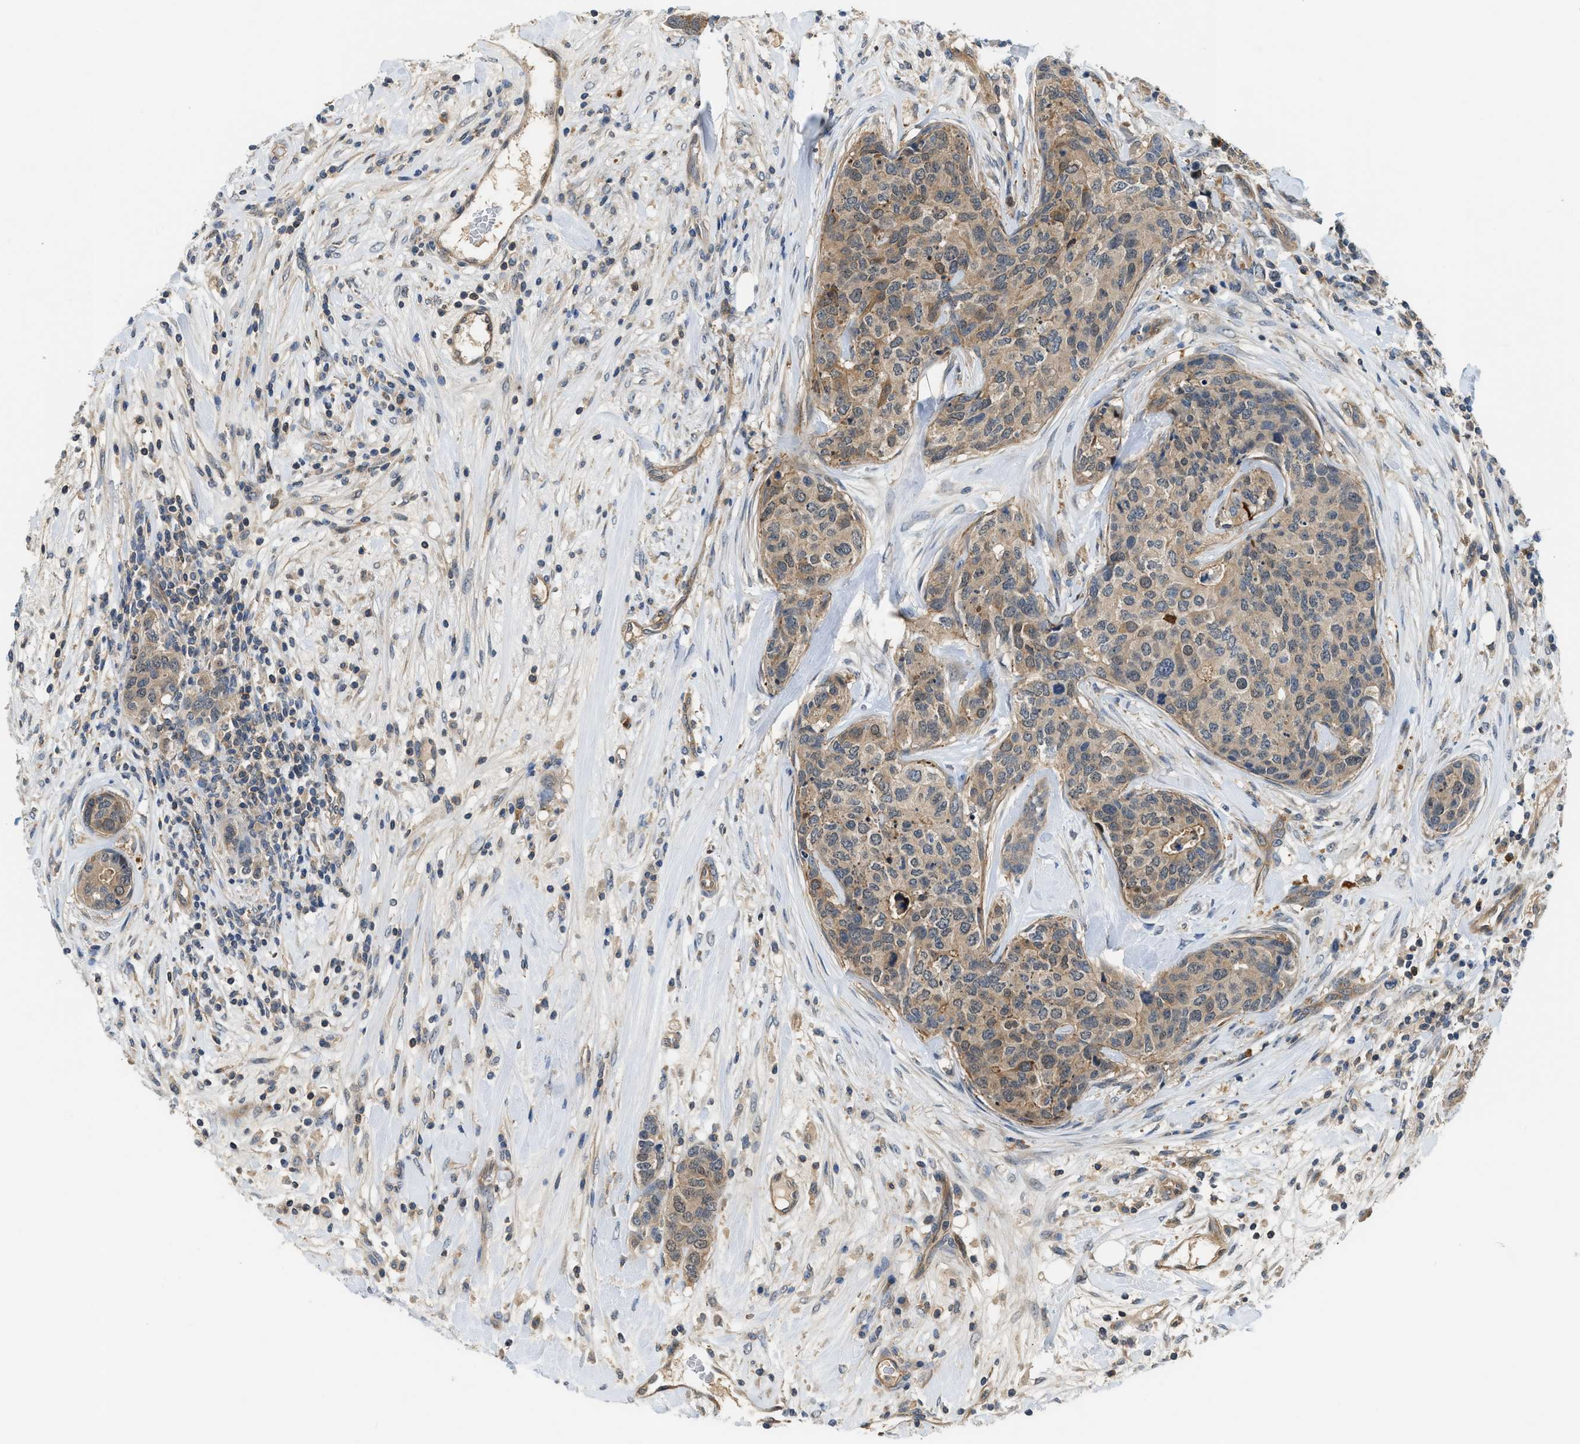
{"staining": {"intensity": "weak", "quantity": ">75%", "location": "cytoplasmic/membranous"}, "tissue": "breast cancer", "cell_type": "Tumor cells", "image_type": "cancer", "snomed": [{"axis": "morphology", "description": "Lobular carcinoma"}, {"axis": "topography", "description": "Breast"}], "caption": "Immunohistochemical staining of human lobular carcinoma (breast) demonstrates weak cytoplasmic/membranous protein positivity in about >75% of tumor cells. The staining was performed using DAB to visualize the protein expression in brown, while the nuclei were stained in blue with hematoxylin (Magnification: 20x).", "gene": "CBLB", "patient": {"sex": "female", "age": 59}}